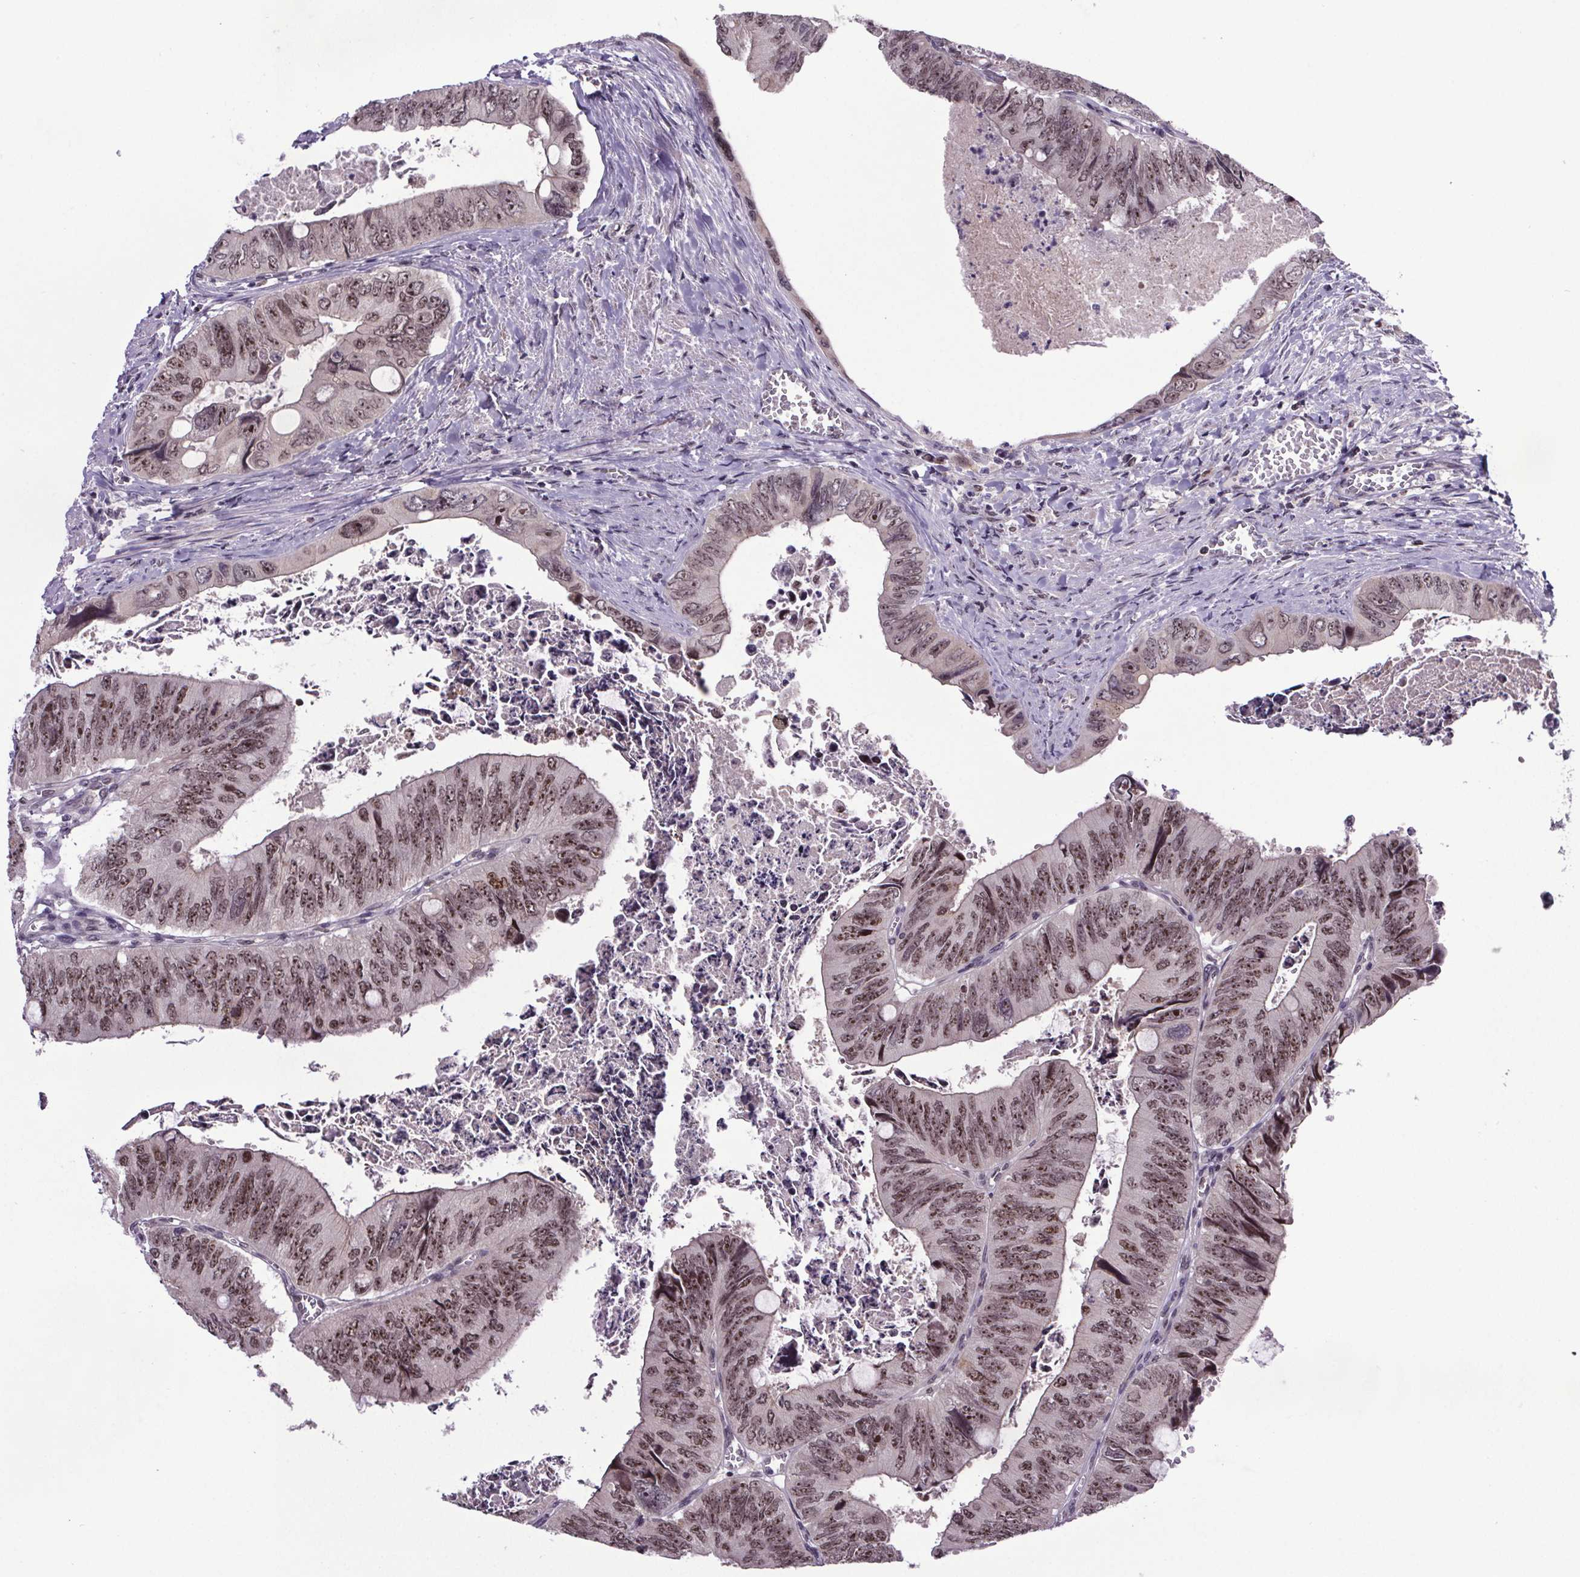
{"staining": {"intensity": "moderate", "quantity": ">75%", "location": "nuclear"}, "tissue": "colorectal cancer", "cell_type": "Tumor cells", "image_type": "cancer", "snomed": [{"axis": "morphology", "description": "Adenocarcinoma, NOS"}, {"axis": "topography", "description": "Colon"}], "caption": "Moderate nuclear protein staining is present in about >75% of tumor cells in colorectal adenocarcinoma.", "gene": "ATMIN", "patient": {"sex": "female", "age": 84}}